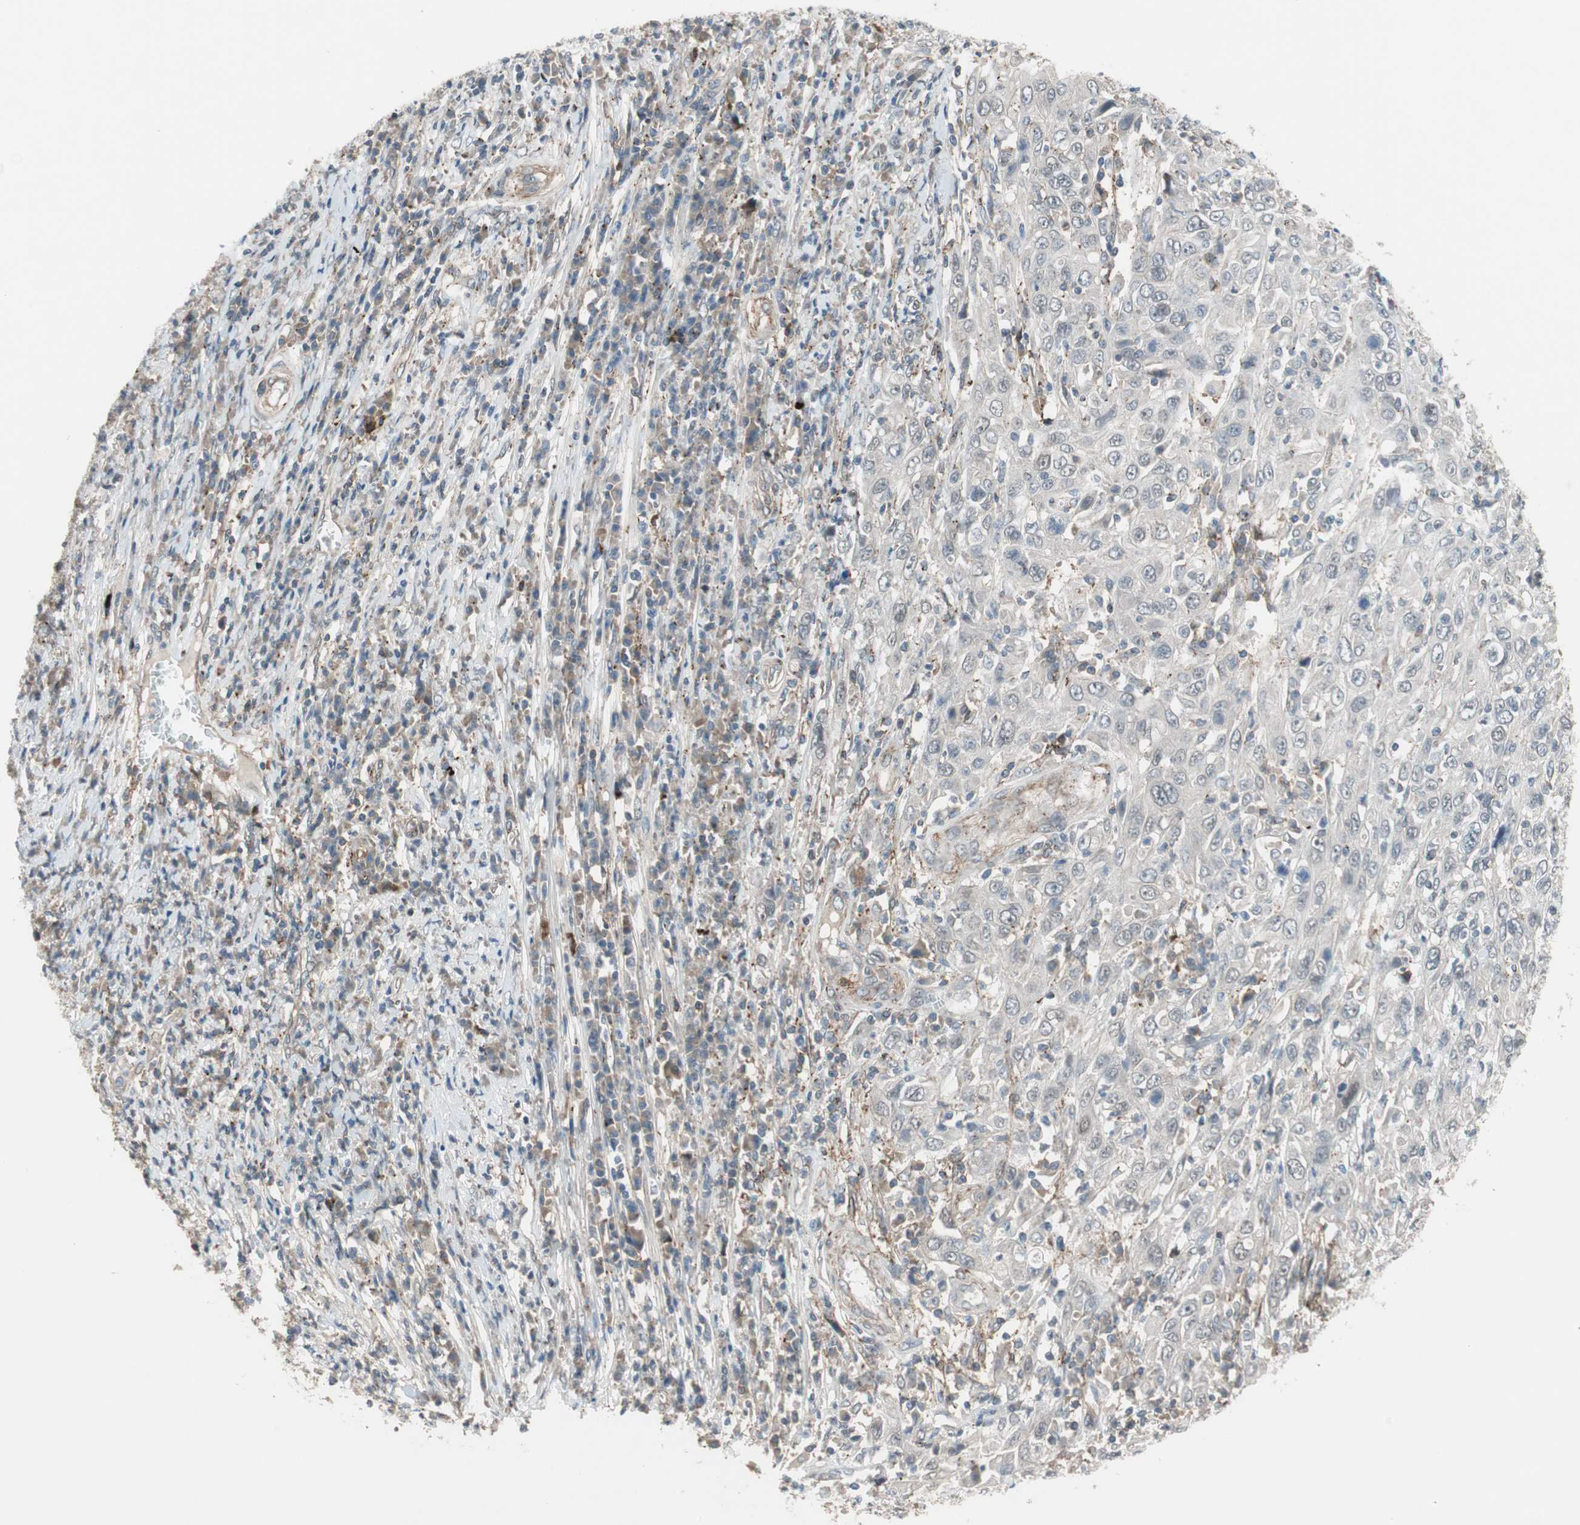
{"staining": {"intensity": "negative", "quantity": "none", "location": "none"}, "tissue": "cervical cancer", "cell_type": "Tumor cells", "image_type": "cancer", "snomed": [{"axis": "morphology", "description": "Squamous cell carcinoma, NOS"}, {"axis": "topography", "description": "Cervix"}], "caption": "Image shows no significant protein positivity in tumor cells of cervical squamous cell carcinoma.", "gene": "GRHL1", "patient": {"sex": "female", "age": 46}}